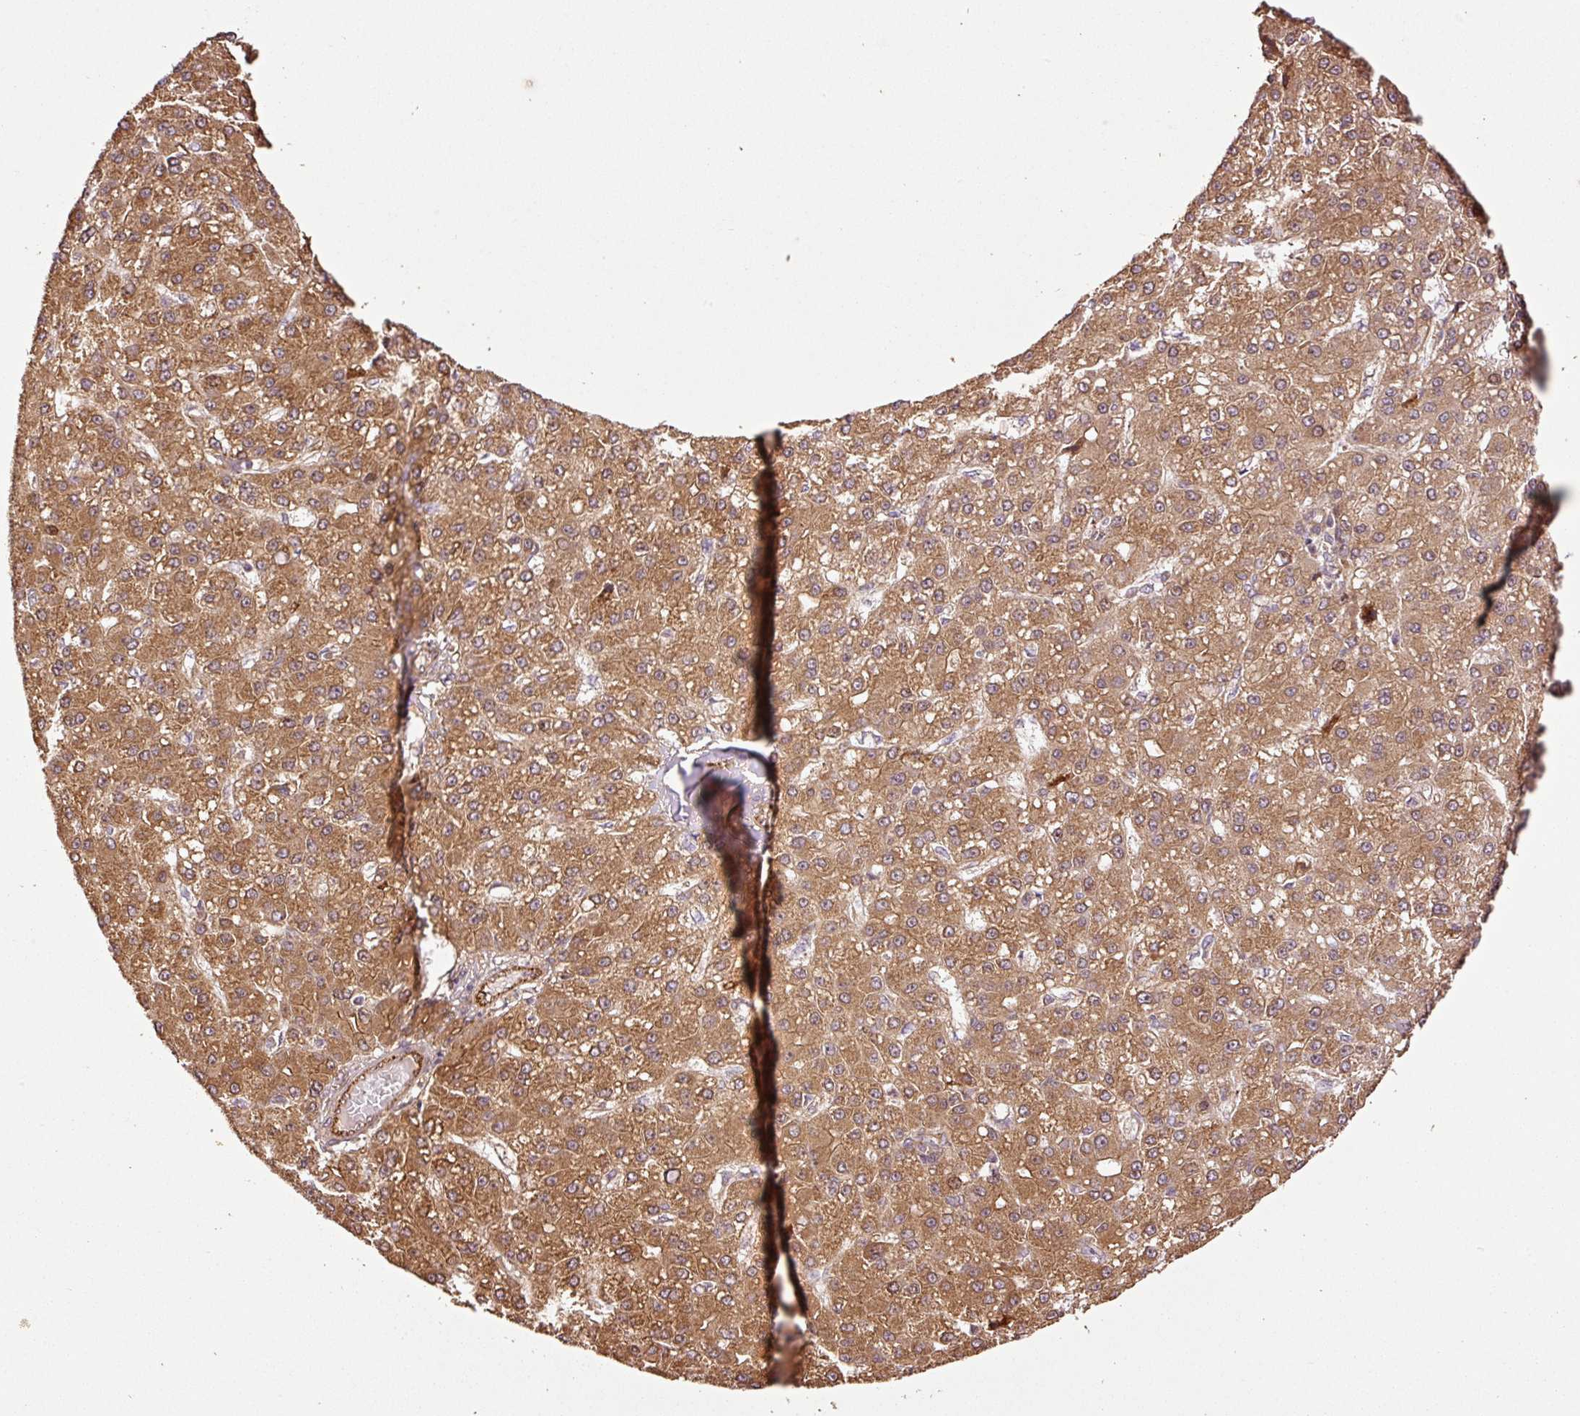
{"staining": {"intensity": "moderate", "quantity": ">75%", "location": "cytoplasmic/membranous"}, "tissue": "liver cancer", "cell_type": "Tumor cells", "image_type": "cancer", "snomed": [{"axis": "morphology", "description": "Carcinoma, Hepatocellular, NOS"}, {"axis": "topography", "description": "Liver"}], "caption": "About >75% of tumor cells in liver cancer display moderate cytoplasmic/membranous protein positivity as visualized by brown immunohistochemical staining.", "gene": "OXER1", "patient": {"sex": "male", "age": 67}}